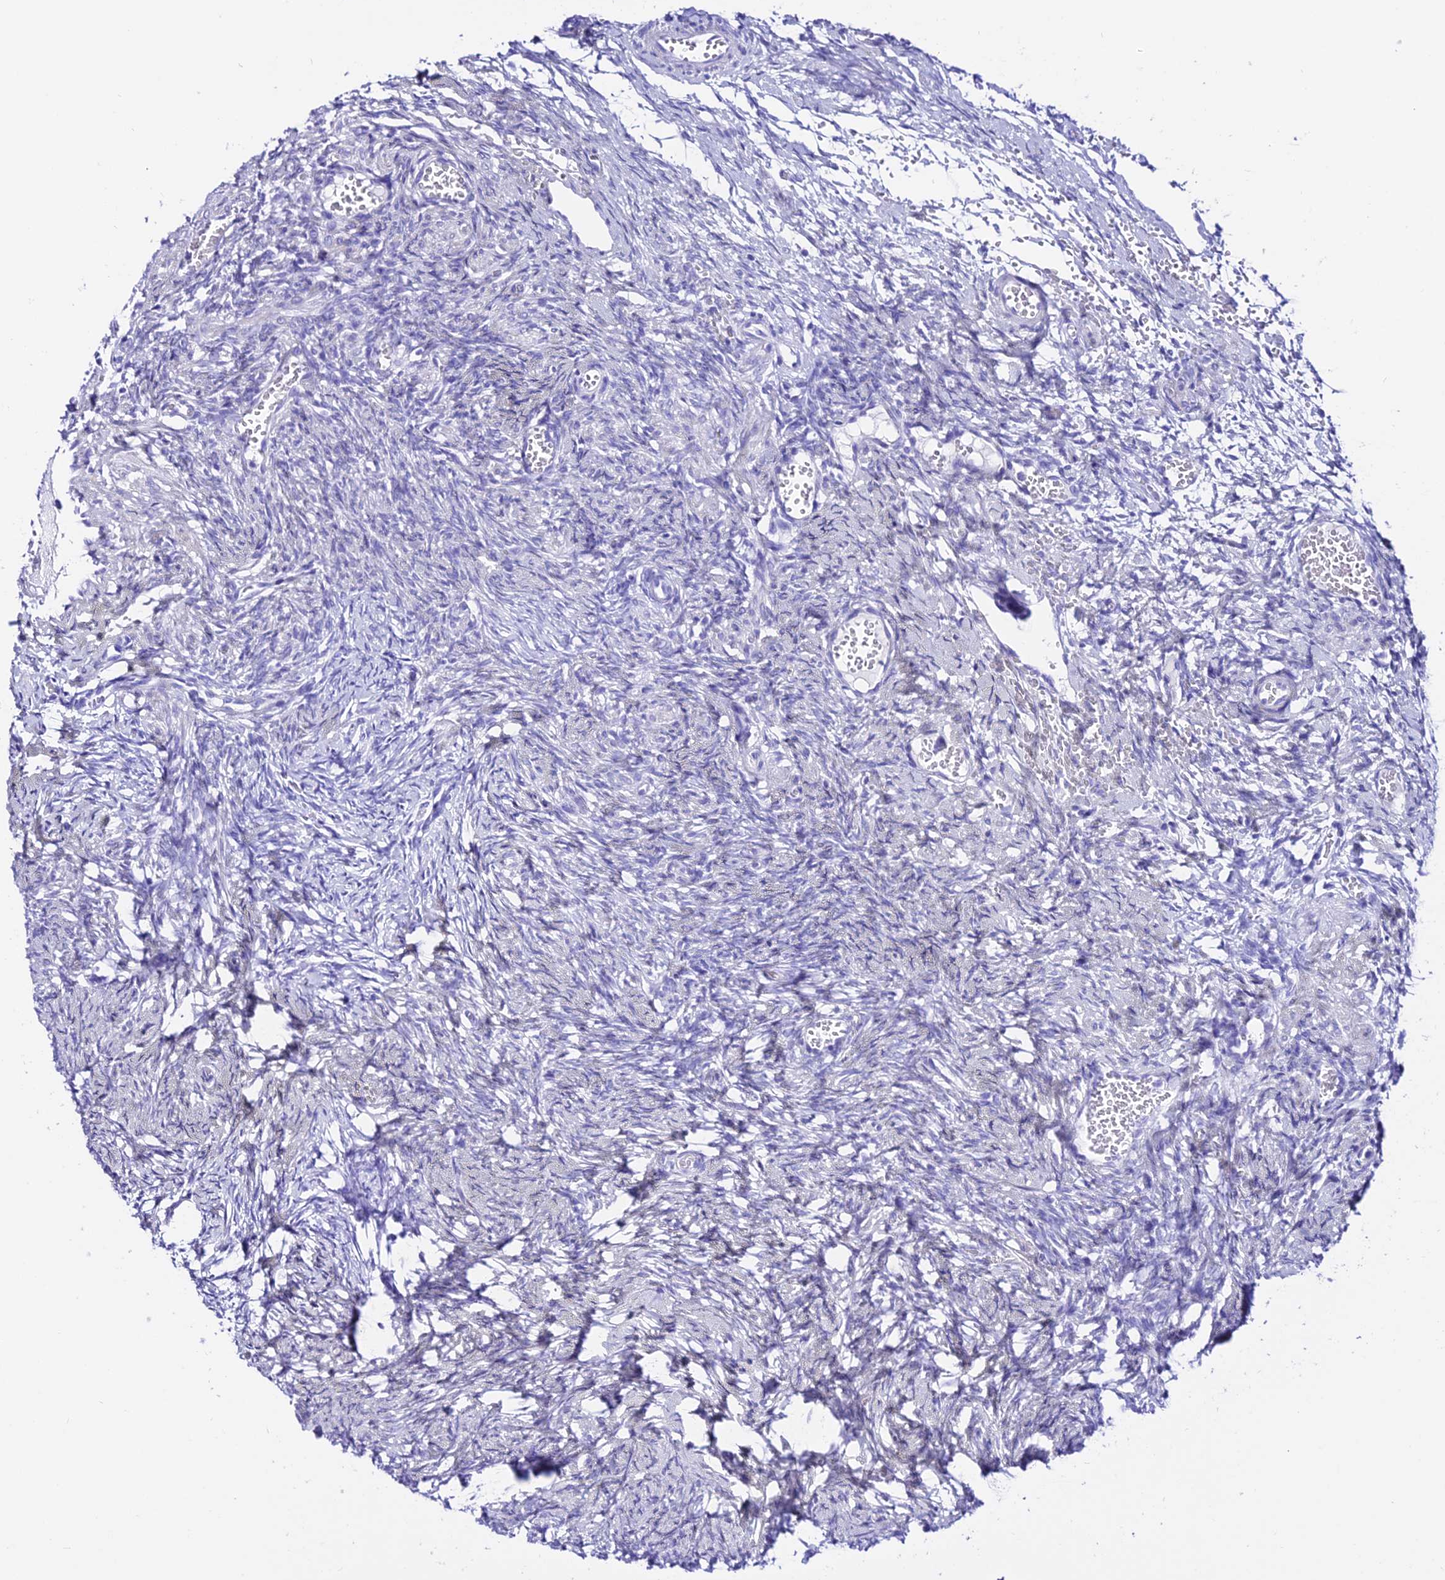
{"staining": {"intensity": "negative", "quantity": "none", "location": "none"}, "tissue": "ovary", "cell_type": "Ovarian stroma cells", "image_type": "normal", "snomed": [{"axis": "morphology", "description": "Adenocarcinoma, NOS"}, {"axis": "topography", "description": "Endometrium"}], "caption": "Immunohistochemical staining of normal human ovary shows no significant staining in ovarian stroma cells.", "gene": "TRMT44", "patient": {"sex": "female", "age": 32}}